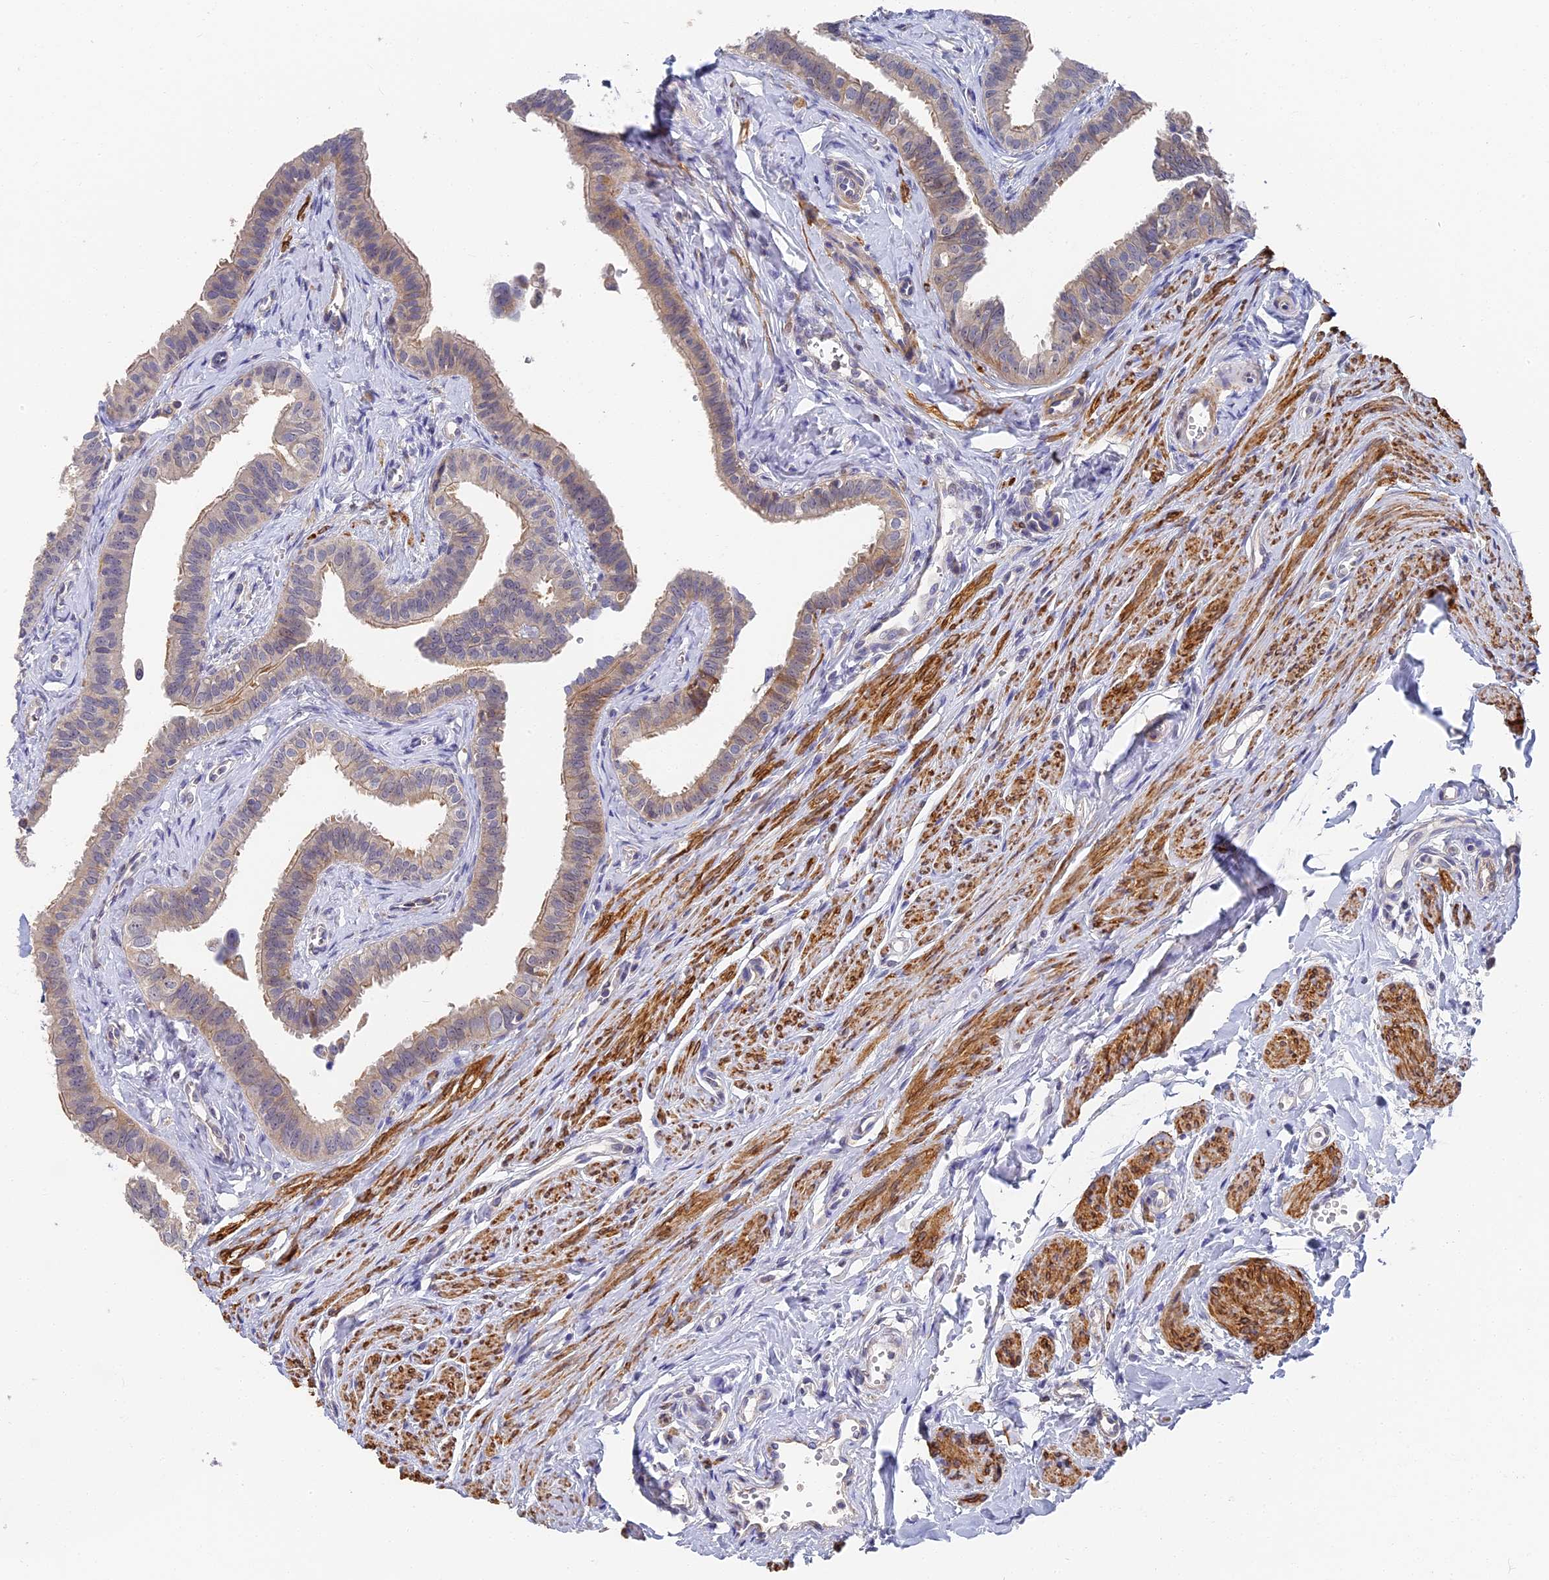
{"staining": {"intensity": "weak", "quantity": "25%-75%", "location": "cytoplasmic/membranous"}, "tissue": "fallopian tube", "cell_type": "Glandular cells", "image_type": "normal", "snomed": [{"axis": "morphology", "description": "Normal tissue, NOS"}, {"axis": "morphology", "description": "Carcinoma, NOS"}, {"axis": "topography", "description": "Fallopian tube"}, {"axis": "topography", "description": "Ovary"}], "caption": "Immunohistochemical staining of normal fallopian tube displays 25%-75% levels of weak cytoplasmic/membranous protein expression in approximately 25%-75% of glandular cells. The protein is shown in brown color, while the nuclei are stained blue.", "gene": "CCDC113", "patient": {"sex": "female", "age": 59}}